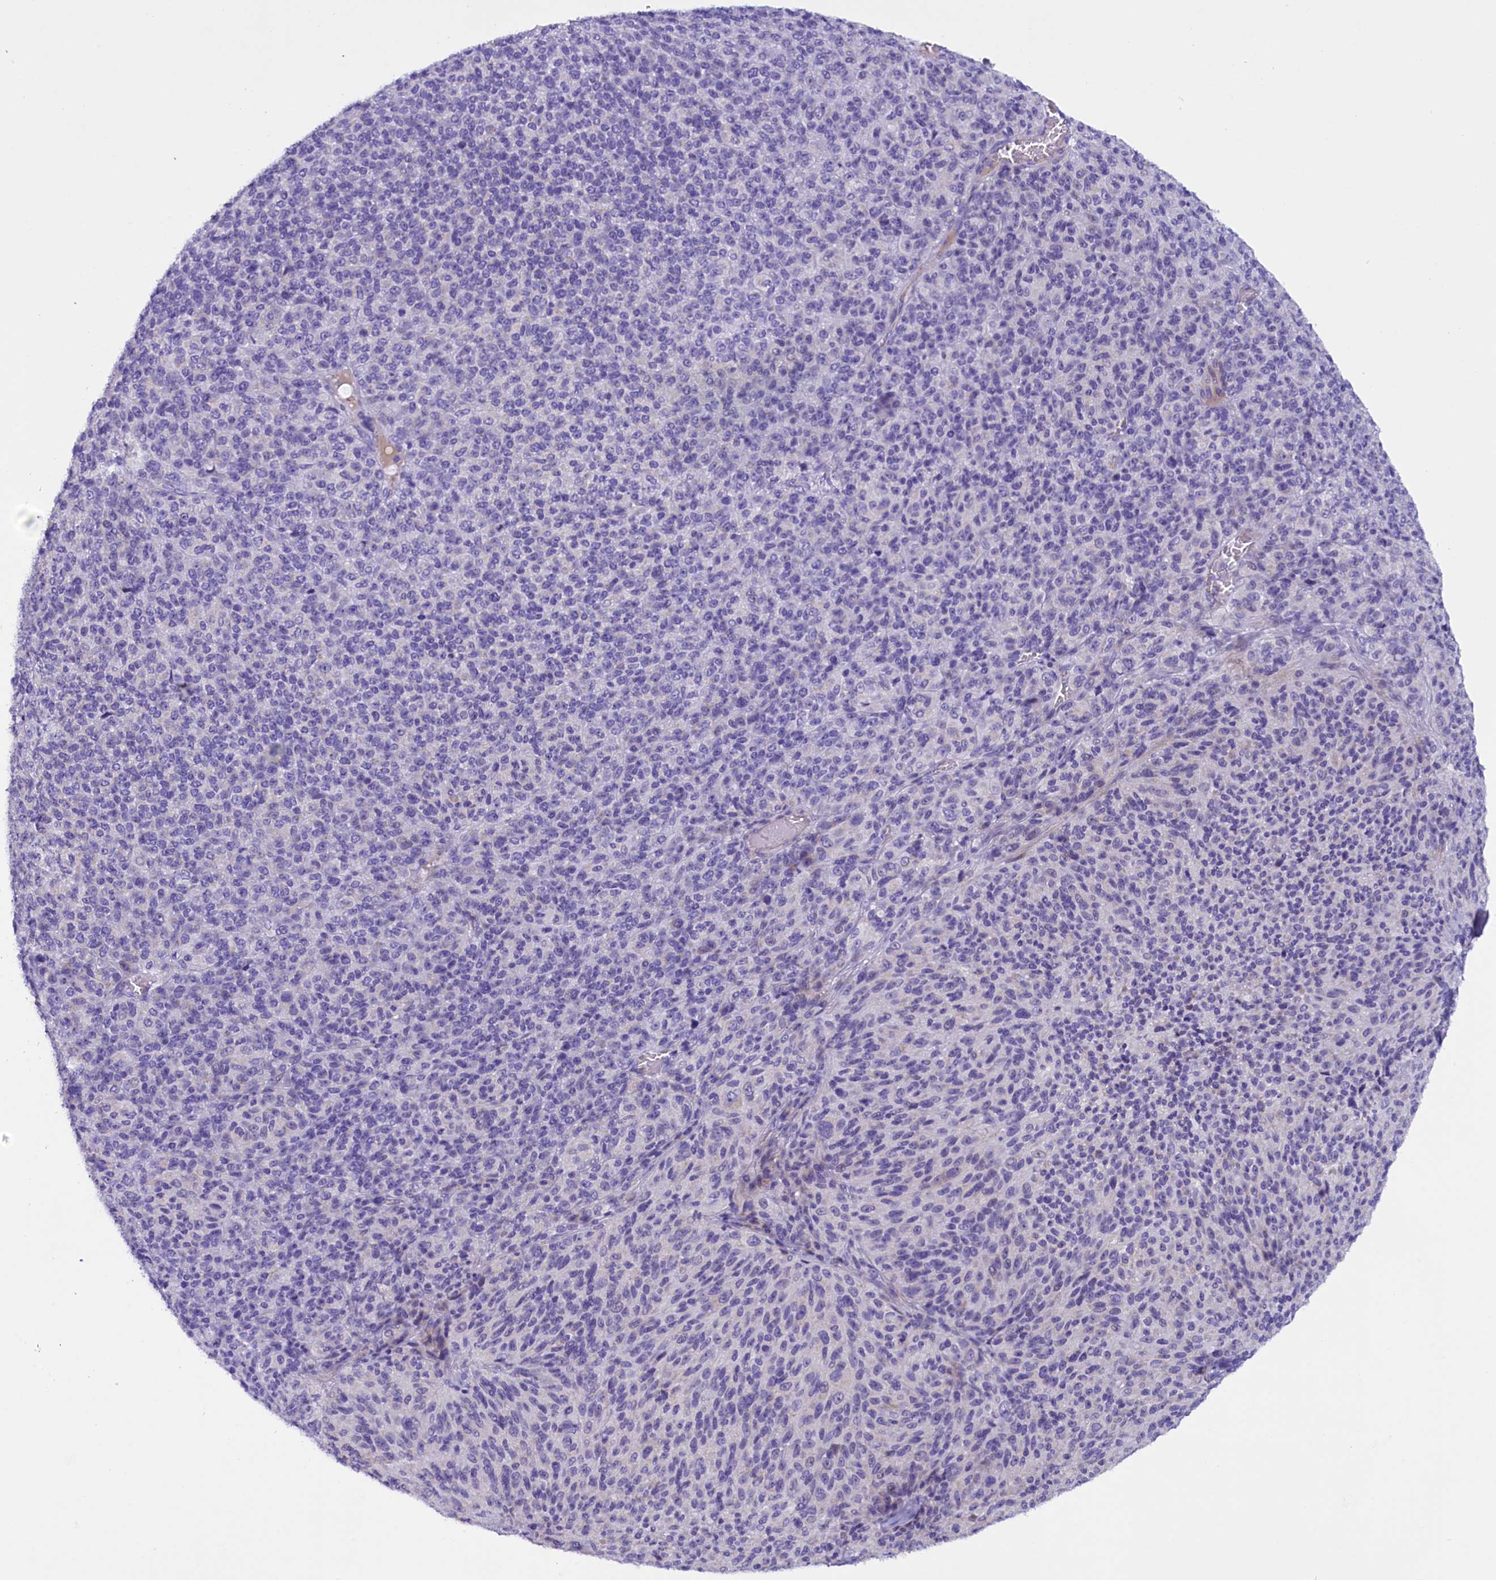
{"staining": {"intensity": "negative", "quantity": "none", "location": "none"}, "tissue": "melanoma", "cell_type": "Tumor cells", "image_type": "cancer", "snomed": [{"axis": "morphology", "description": "Malignant melanoma, Metastatic site"}, {"axis": "topography", "description": "Brain"}], "caption": "Micrograph shows no significant protein expression in tumor cells of malignant melanoma (metastatic site).", "gene": "RTTN", "patient": {"sex": "female", "age": 56}}